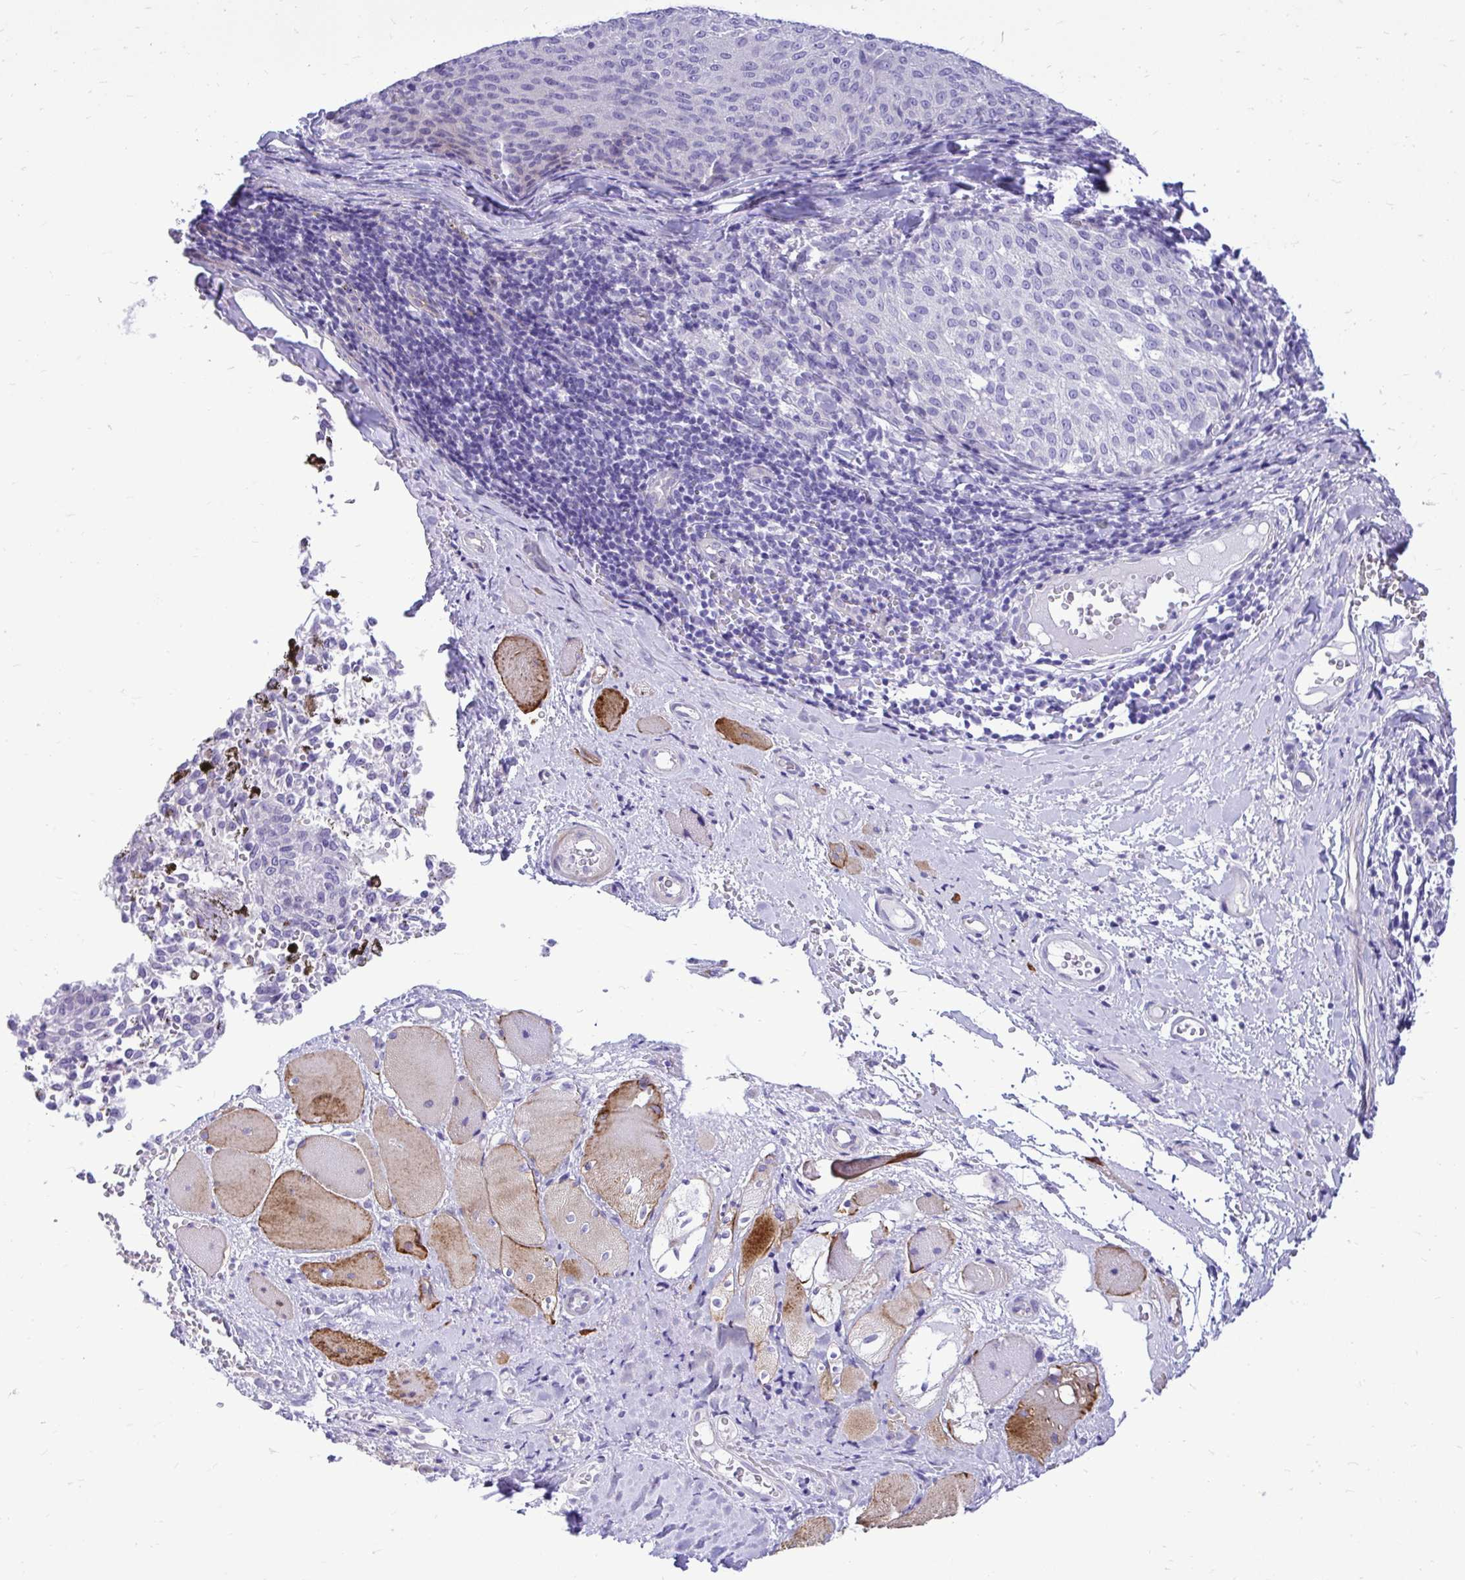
{"staining": {"intensity": "negative", "quantity": "none", "location": "none"}, "tissue": "melanoma", "cell_type": "Tumor cells", "image_type": "cancer", "snomed": [{"axis": "morphology", "description": "Malignant melanoma, NOS"}, {"axis": "topography", "description": "Skin"}], "caption": "Immunohistochemistry of human malignant melanoma demonstrates no expression in tumor cells. (DAB (3,3'-diaminobenzidine) immunohistochemistry (IHC) with hematoxylin counter stain).", "gene": "ABCG2", "patient": {"sex": "female", "age": 72}}